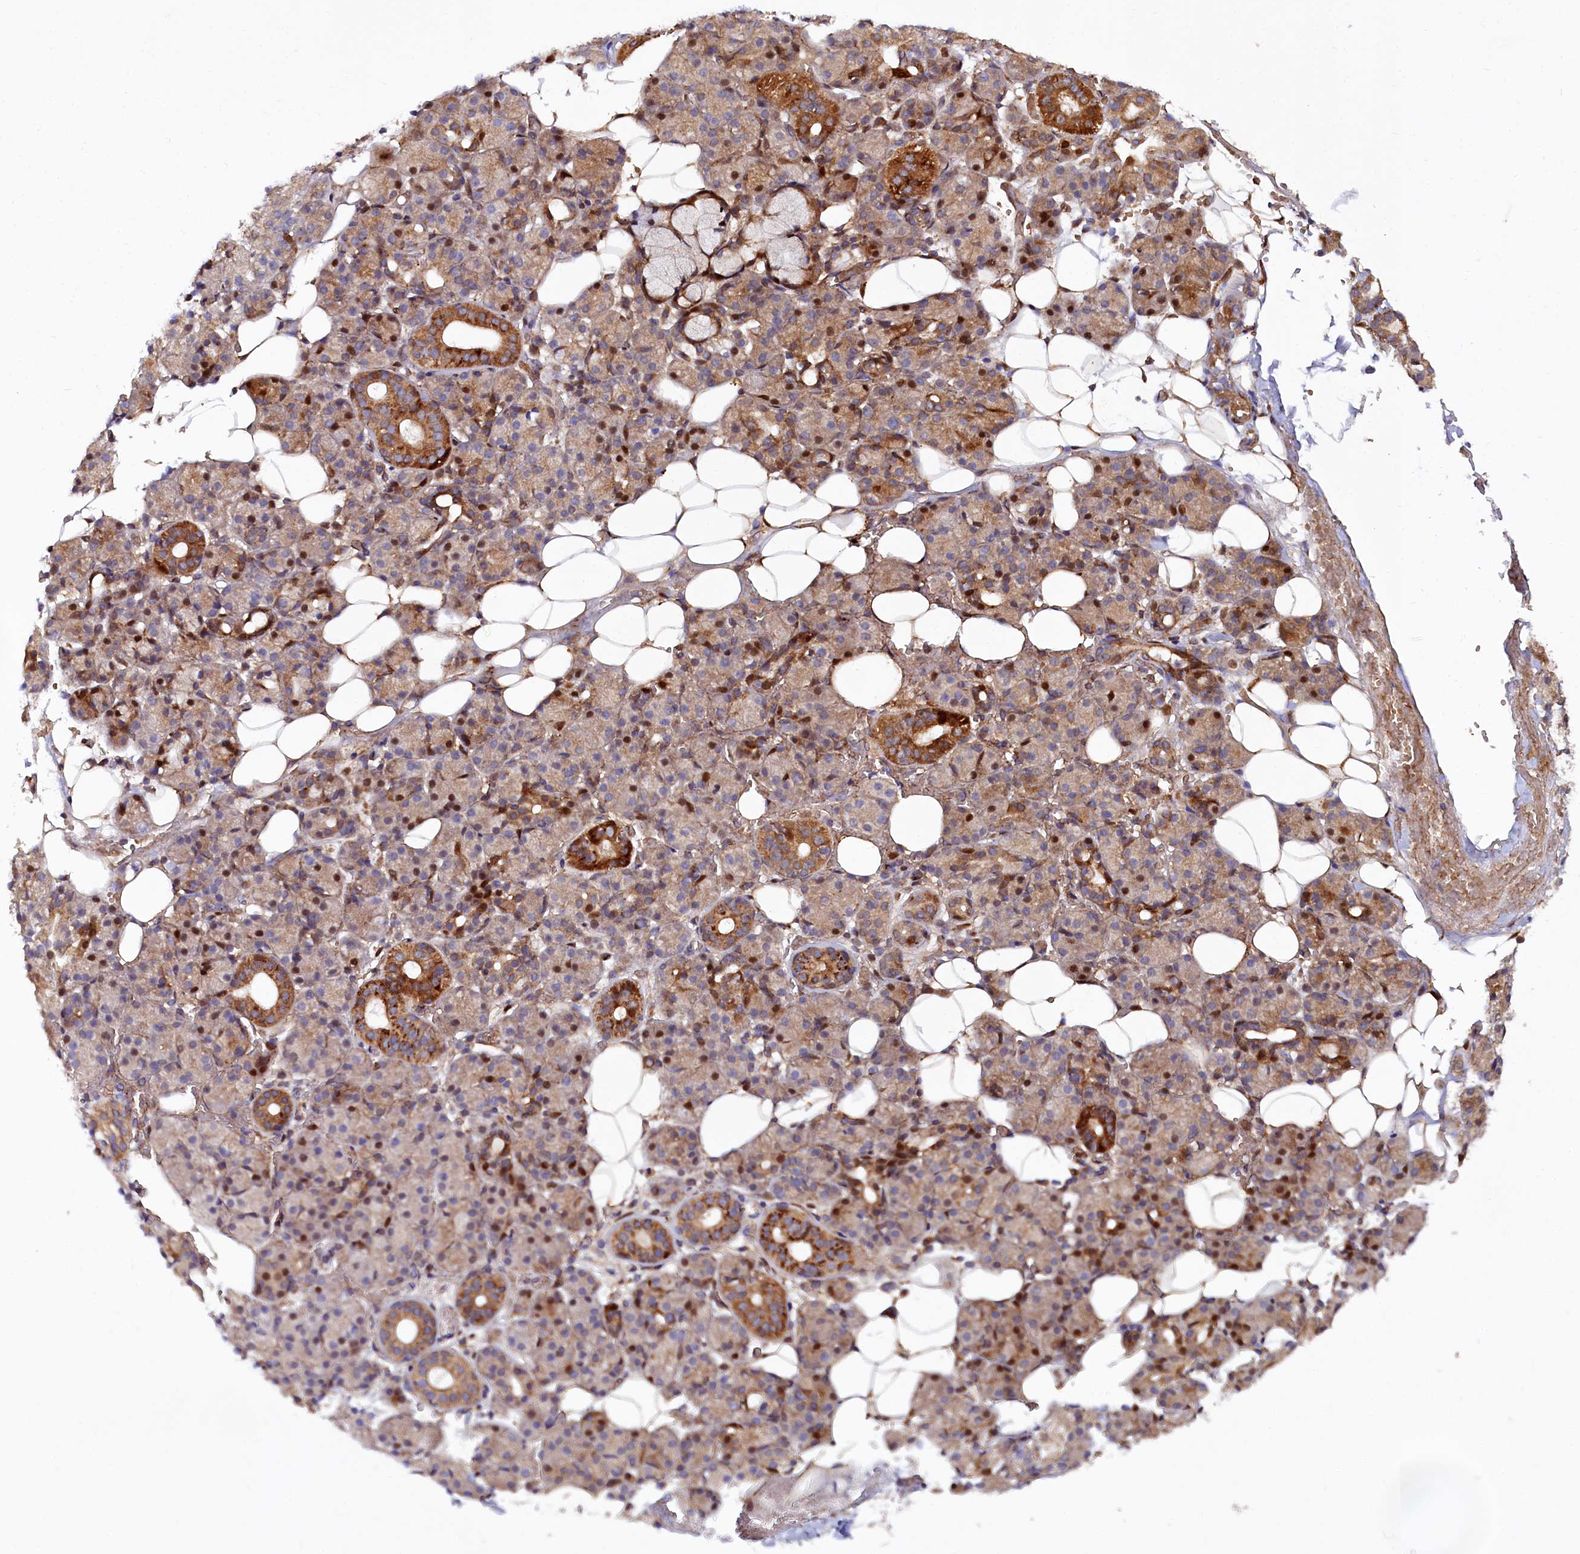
{"staining": {"intensity": "moderate", "quantity": "25%-75%", "location": "cytoplasmic/membranous,nuclear"}, "tissue": "salivary gland", "cell_type": "Glandular cells", "image_type": "normal", "snomed": [{"axis": "morphology", "description": "Normal tissue, NOS"}, {"axis": "topography", "description": "Salivary gland"}], "caption": "A brown stain labels moderate cytoplasmic/membranous,nuclear staining of a protein in glandular cells of benign salivary gland. The protein is shown in brown color, while the nuclei are stained blue.", "gene": "PDZRN3", "patient": {"sex": "male", "age": 63}}